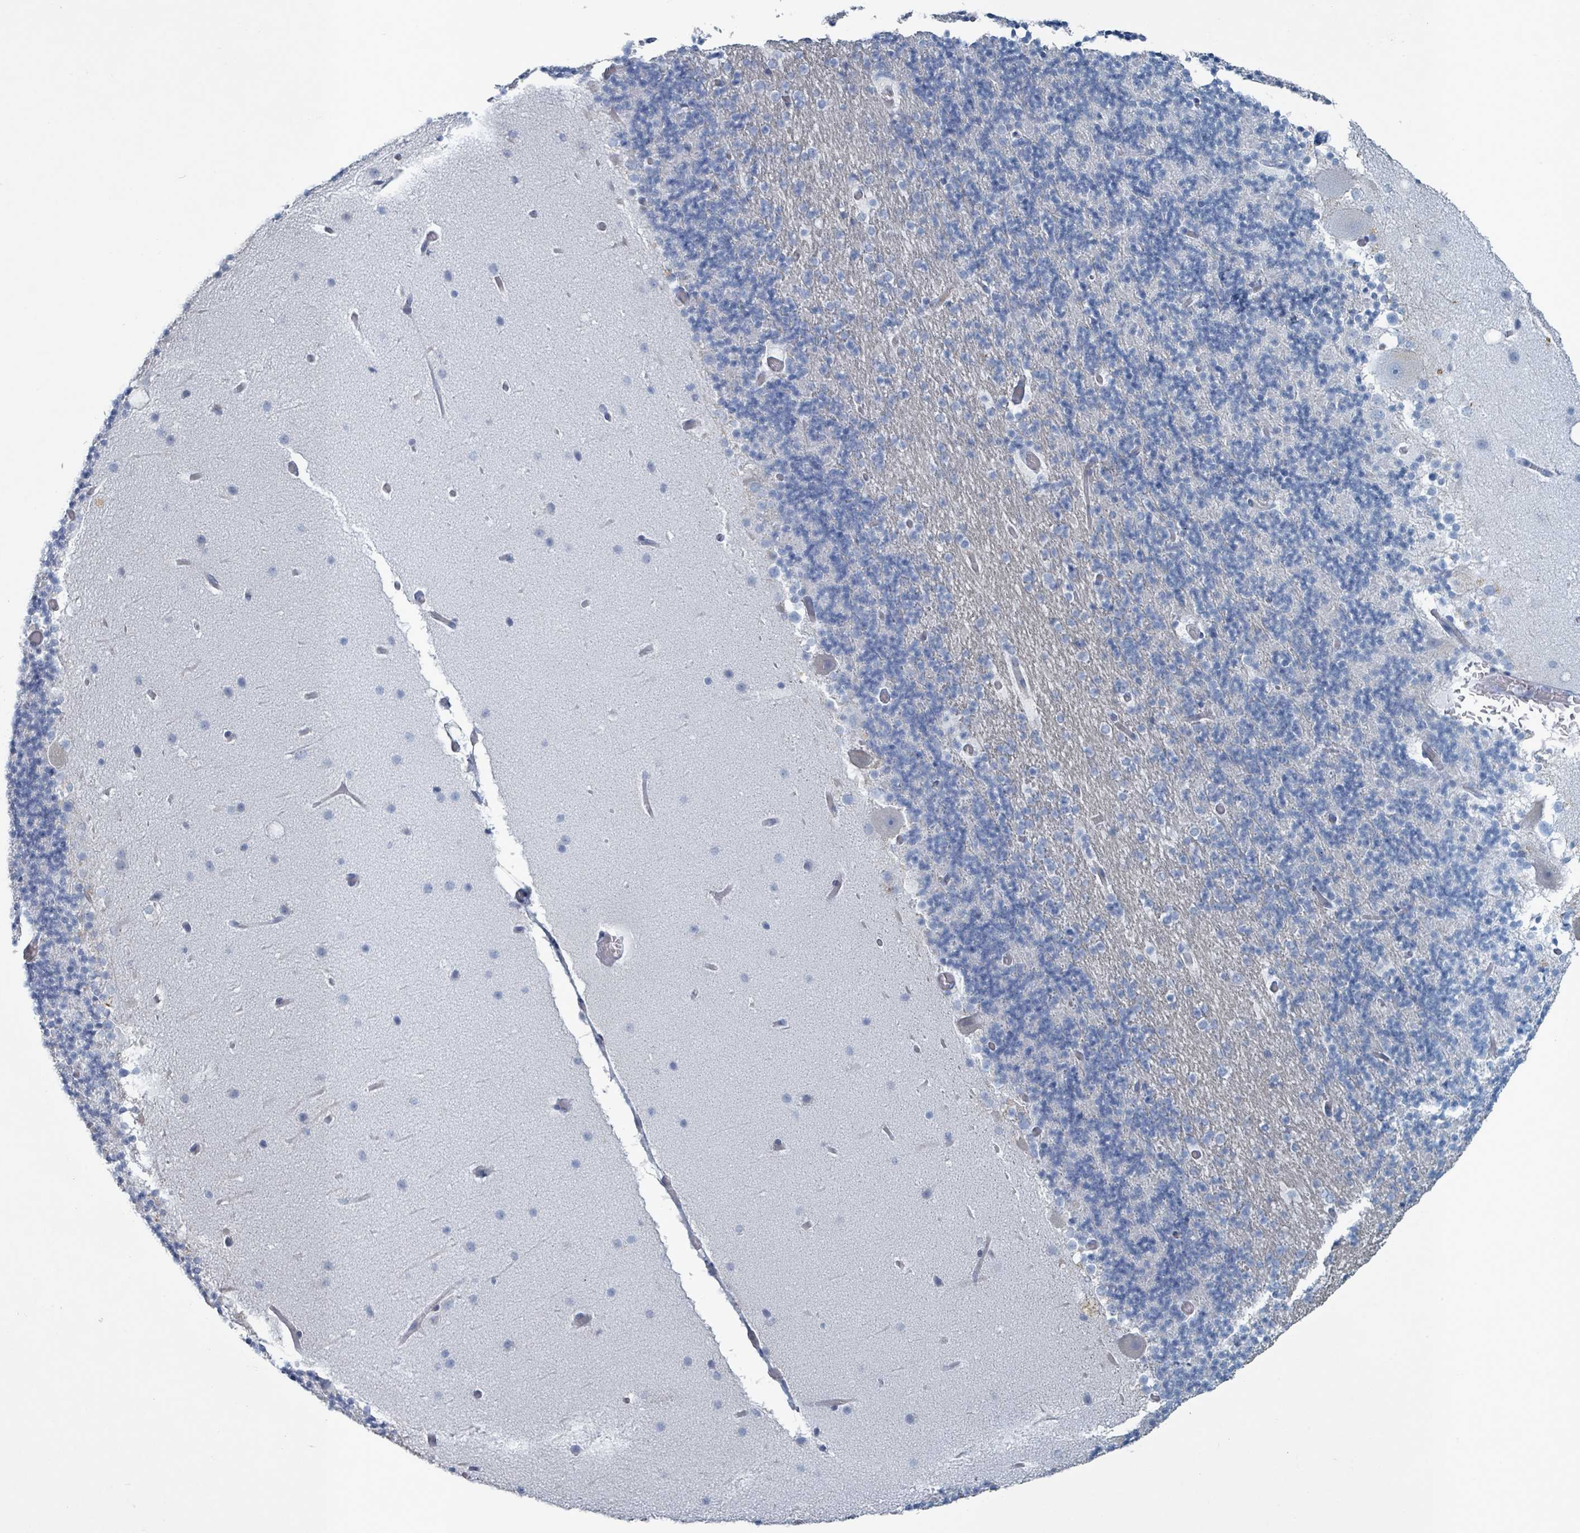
{"staining": {"intensity": "negative", "quantity": "none", "location": "none"}, "tissue": "cerebellum", "cell_type": "Cells in granular layer", "image_type": "normal", "snomed": [{"axis": "morphology", "description": "Normal tissue, NOS"}, {"axis": "topography", "description": "Cerebellum"}], "caption": "Cells in granular layer show no significant positivity in unremarkable cerebellum.", "gene": "HEATR5A", "patient": {"sex": "male", "age": 57}}